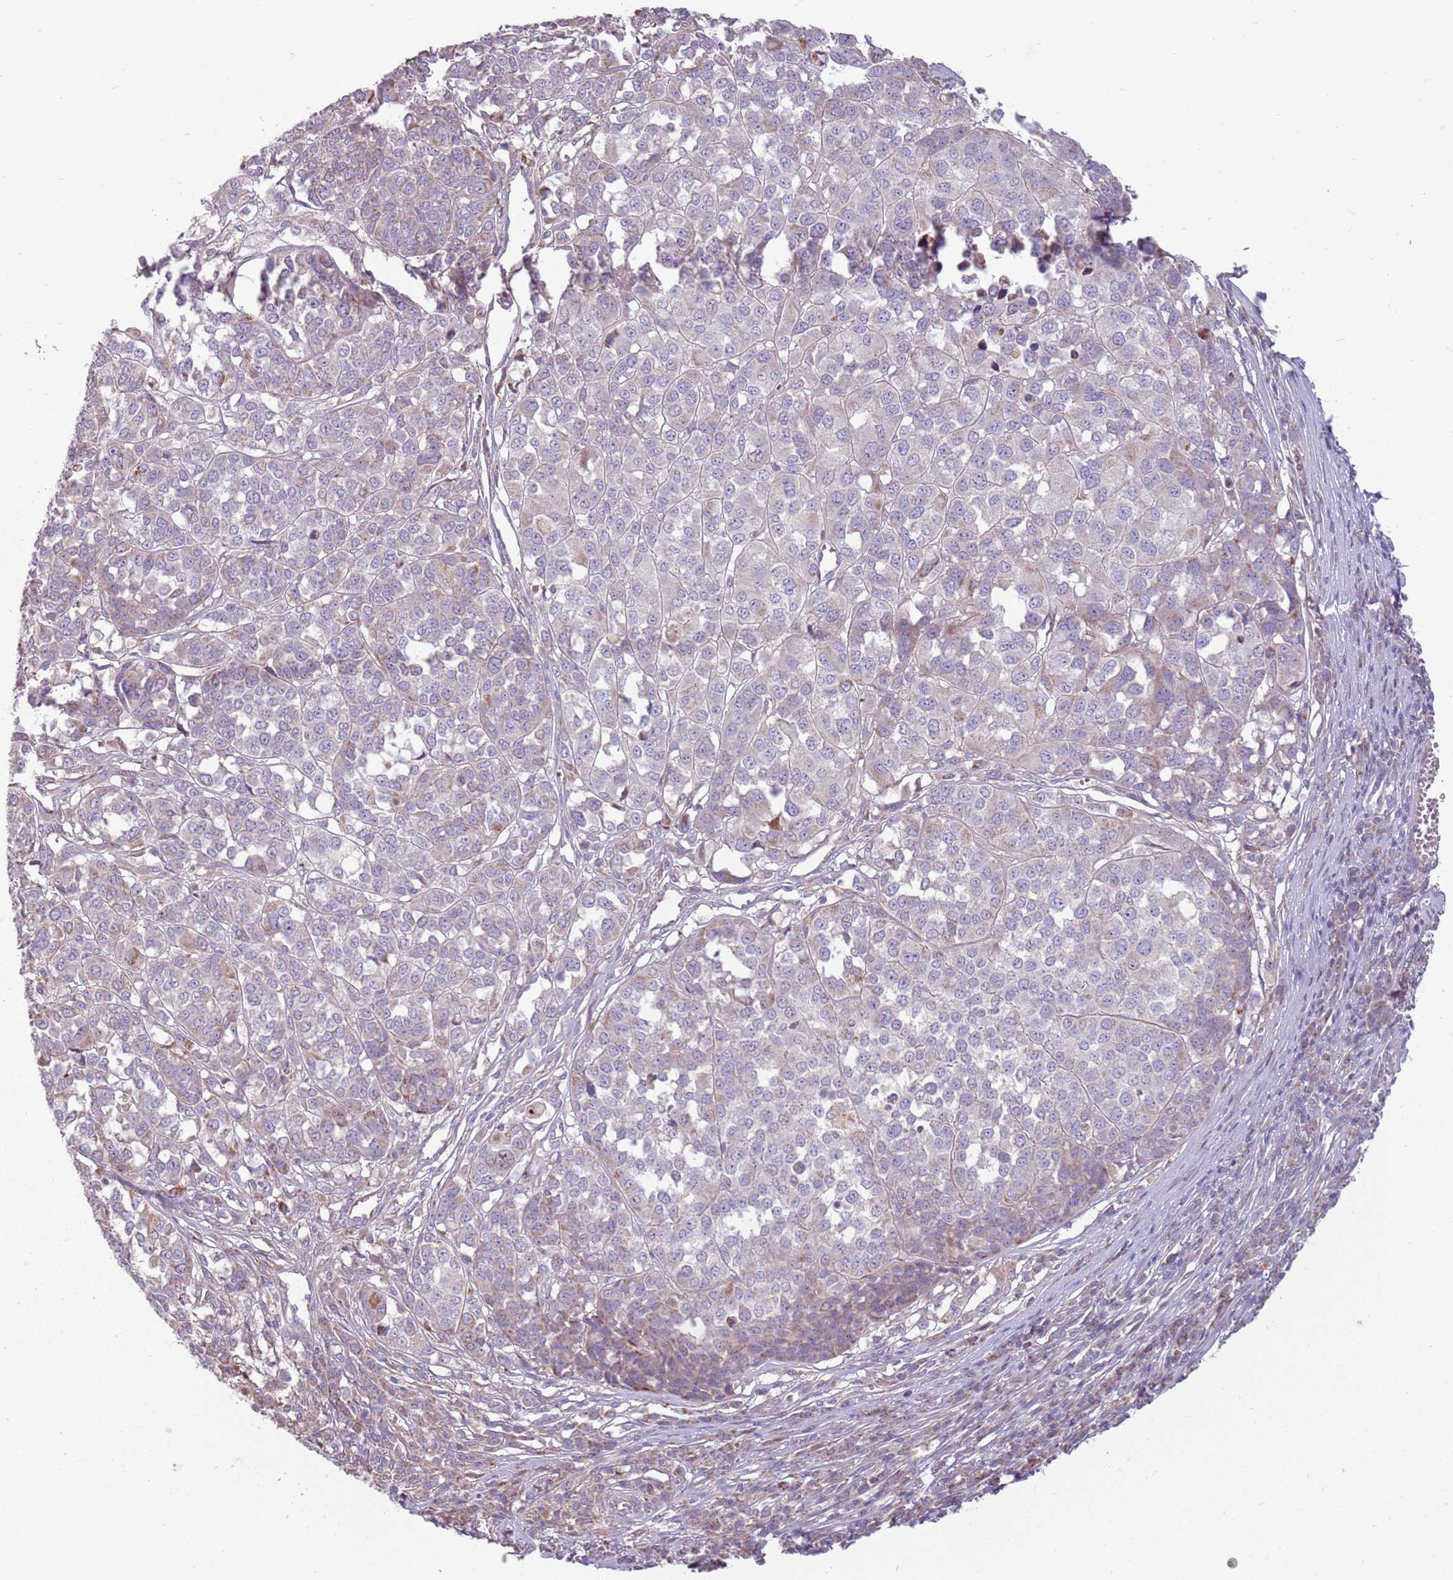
{"staining": {"intensity": "moderate", "quantity": "<25%", "location": "cytoplasmic/membranous"}, "tissue": "melanoma", "cell_type": "Tumor cells", "image_type": "cancer", "snomed": [{"axis": "morphology", "description": "Malignant melanoma, Metastatic site"}, {"axis": "topography", "description": "Lymph node"}], "caption": "Brown immunohistochemical staining in human malignant melanoma (metastatic site) displays moderate cytoplasmic/membranous expression in about <25% of tumor cells.", "gene": "ZNF530", "patient": {"sex": "male", "age": 44}}